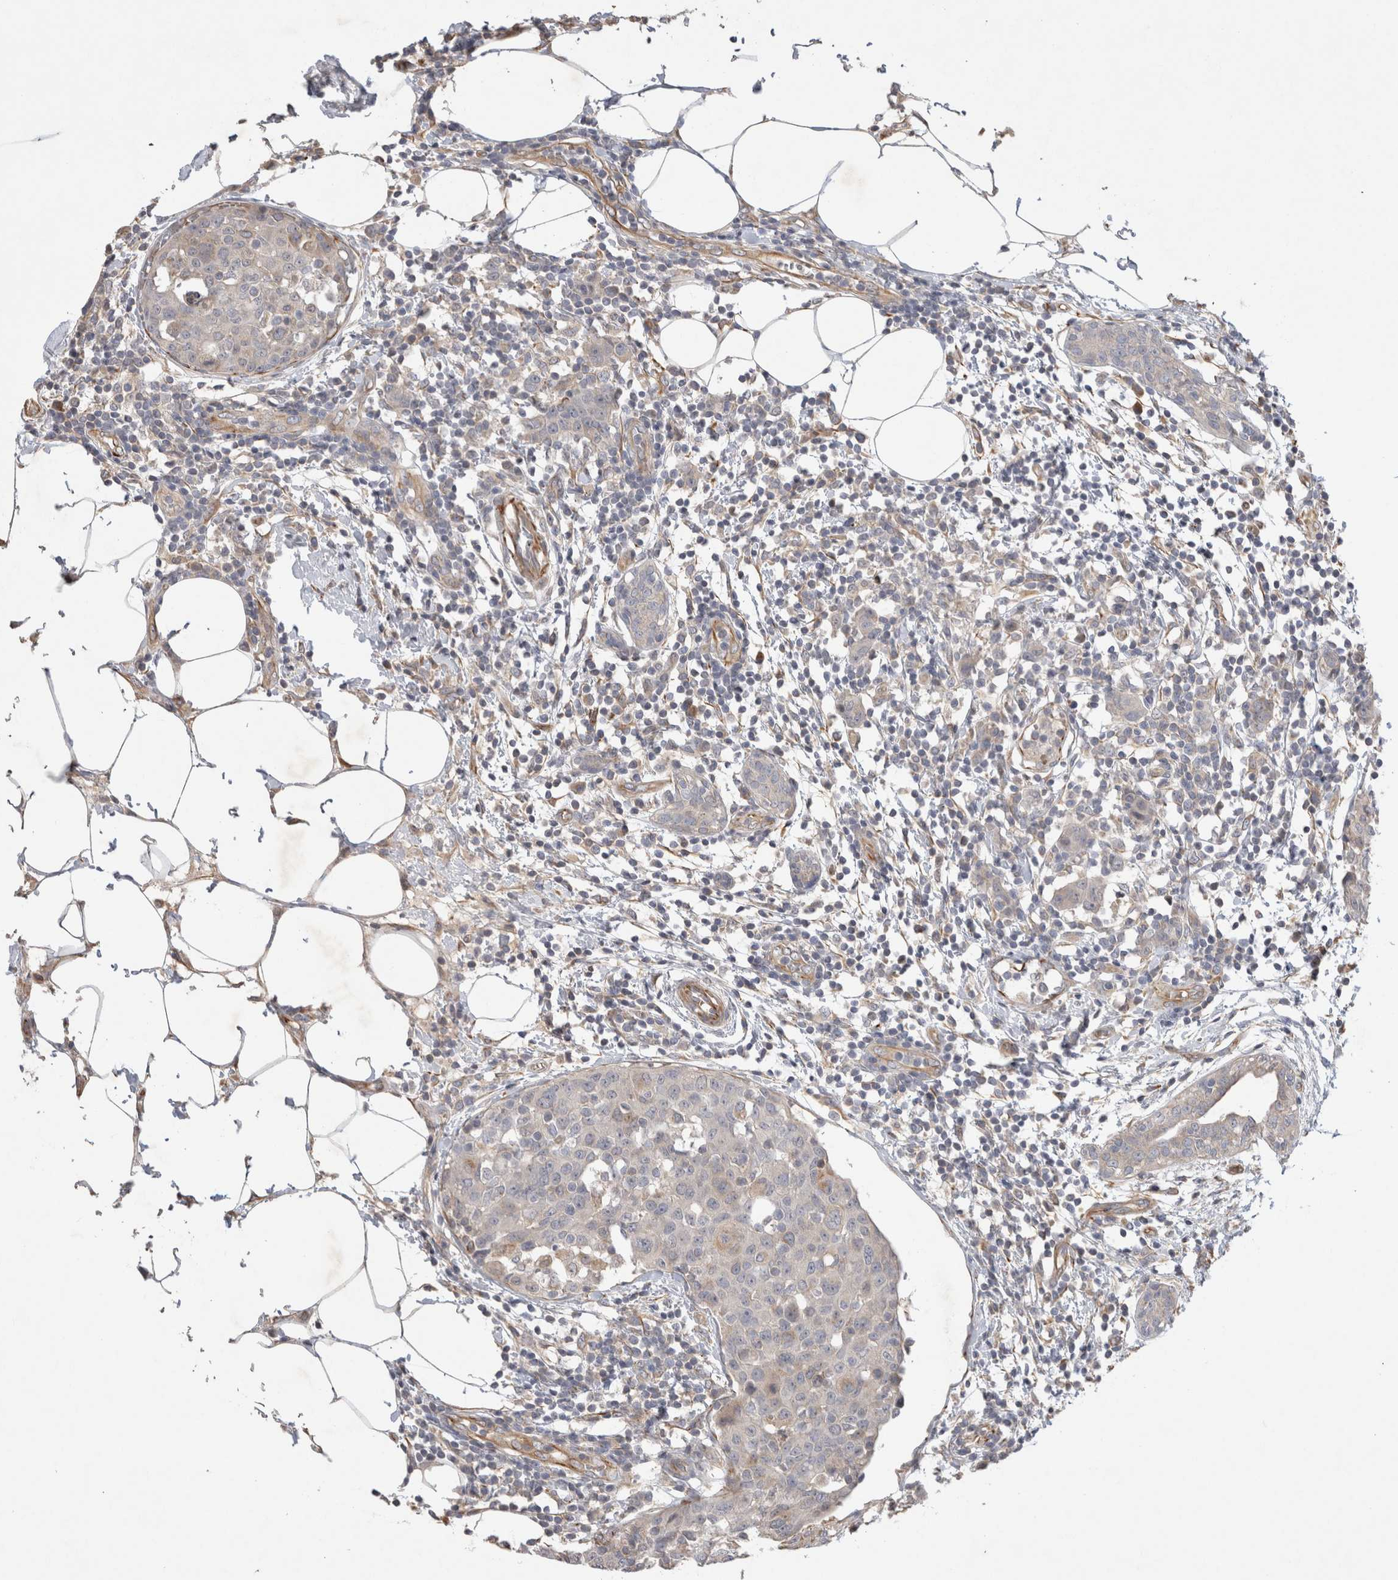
{"staining": {"intensity": "negative", "quantity": "none", "location": "none"}, "tissue": "breast cancer", "cell_type": "Tumor cells", "image_type": "cancer", "snomed": [{"axis": "morphology", "description": "Normal tissue, NOS"}, {"axis": "morphology", "description": "Duct carcinoma"}, {"axis": "topography", "description": "Breast"}], "caption": "Immunohistochemistry (IHC) of invasive ductal carcinoma (breast) reveals no positivity in tumor cells. (Brightfield microscopy of DAB immunohistochemistry (IHC) at high magnification).", "gene": "NMU", "patient": {"sex": "female", "age": 37}}